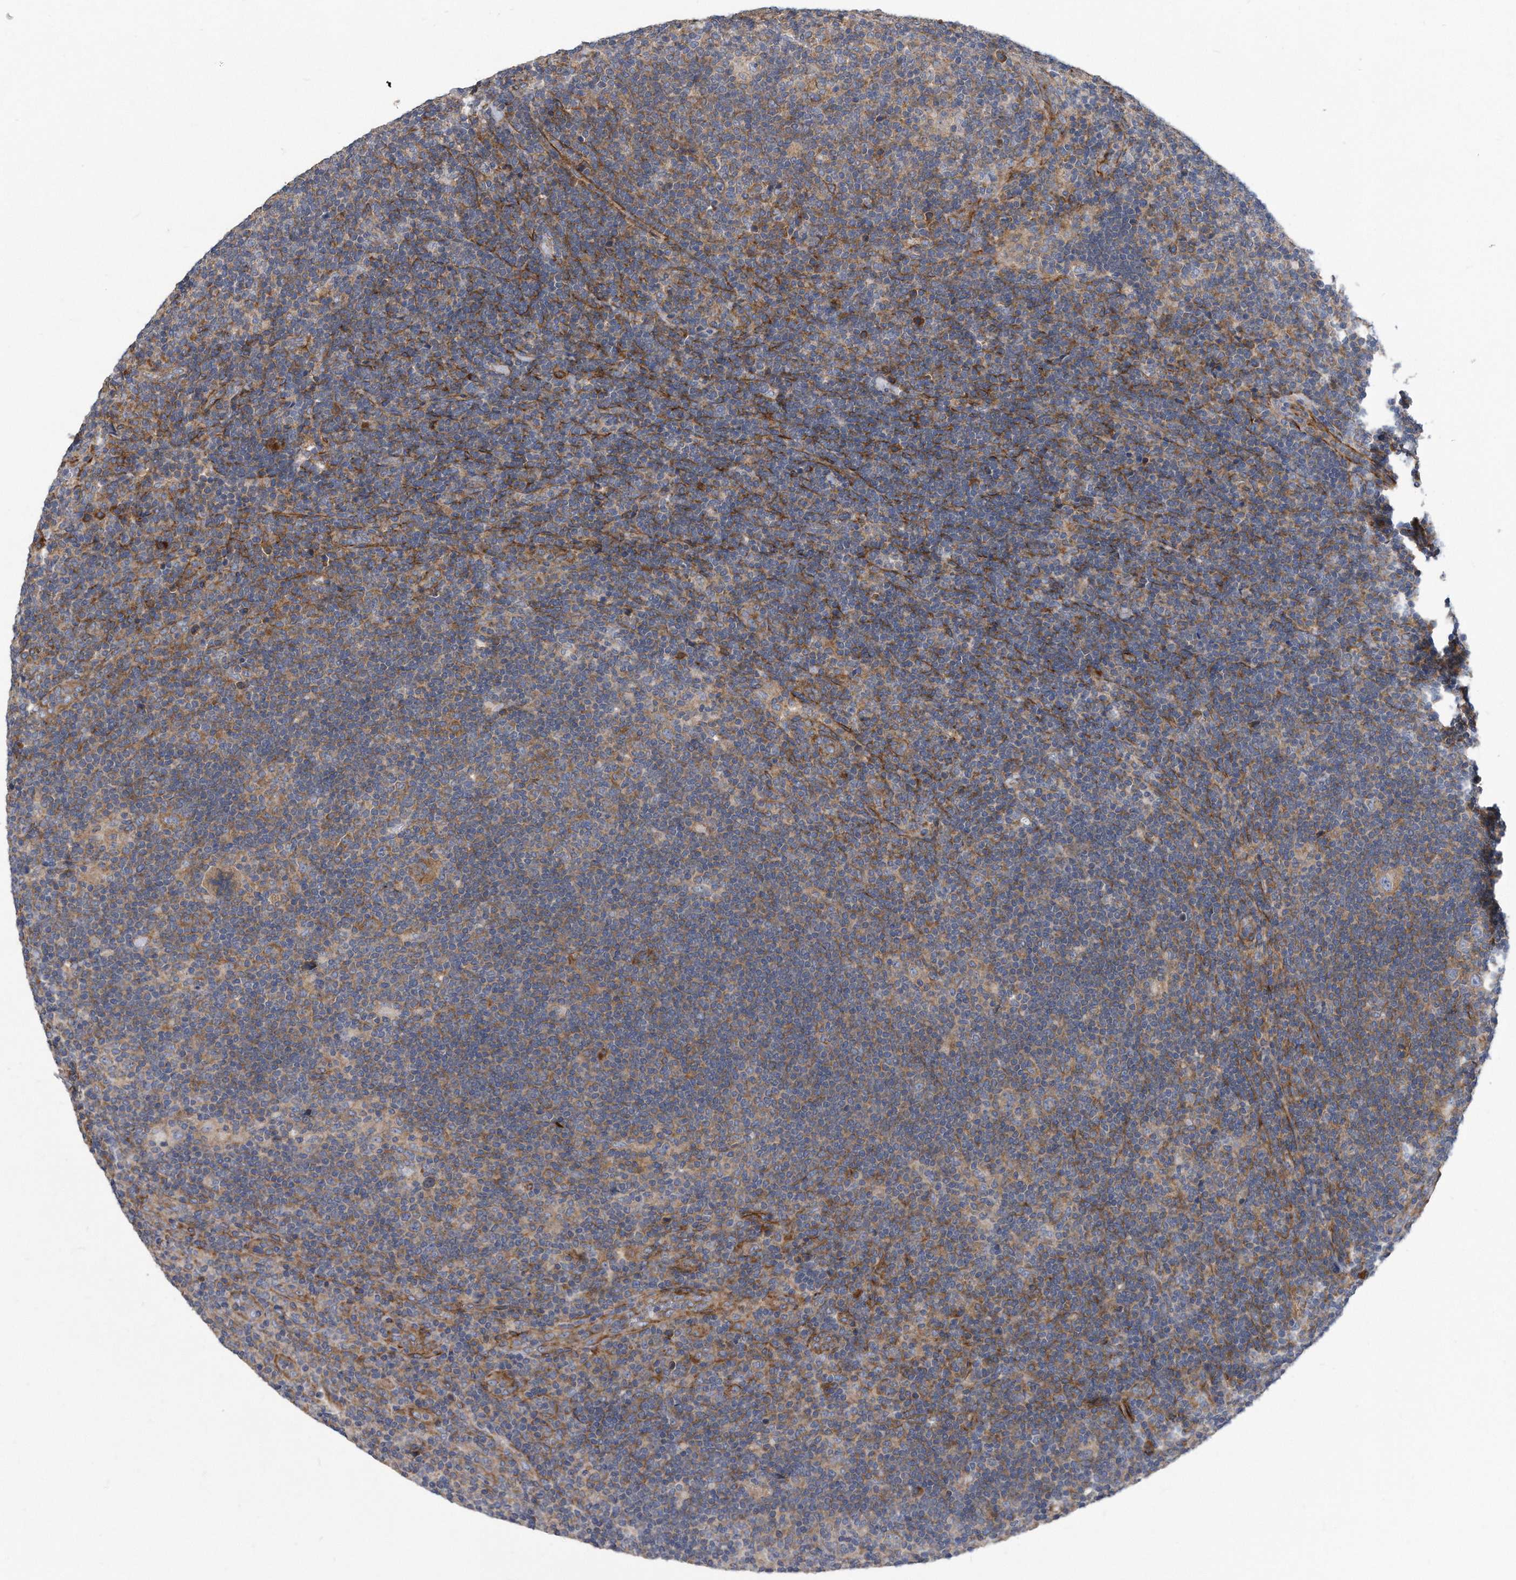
{"staining": {"intensity": "weak", "quantity": "25%-75%", "location": "cytoplasmic/membranous"}, "tissue": "lymphoma", "cell_type": "Tumor cells", "image_type": "cancer", "snomed": [{"axis": "morphology", "description": "Hodgkin's disease, NOS"}, {"axis": "topography", "description": "Lymph node"}], "caption": "Protein analysis of lymphoma tissue shows weak cytoplasmic/membranous expression in about 25%-75% of tumor cells.", "gene": "EIF2B4", "patient": {"sex": "female", "age": 57}}